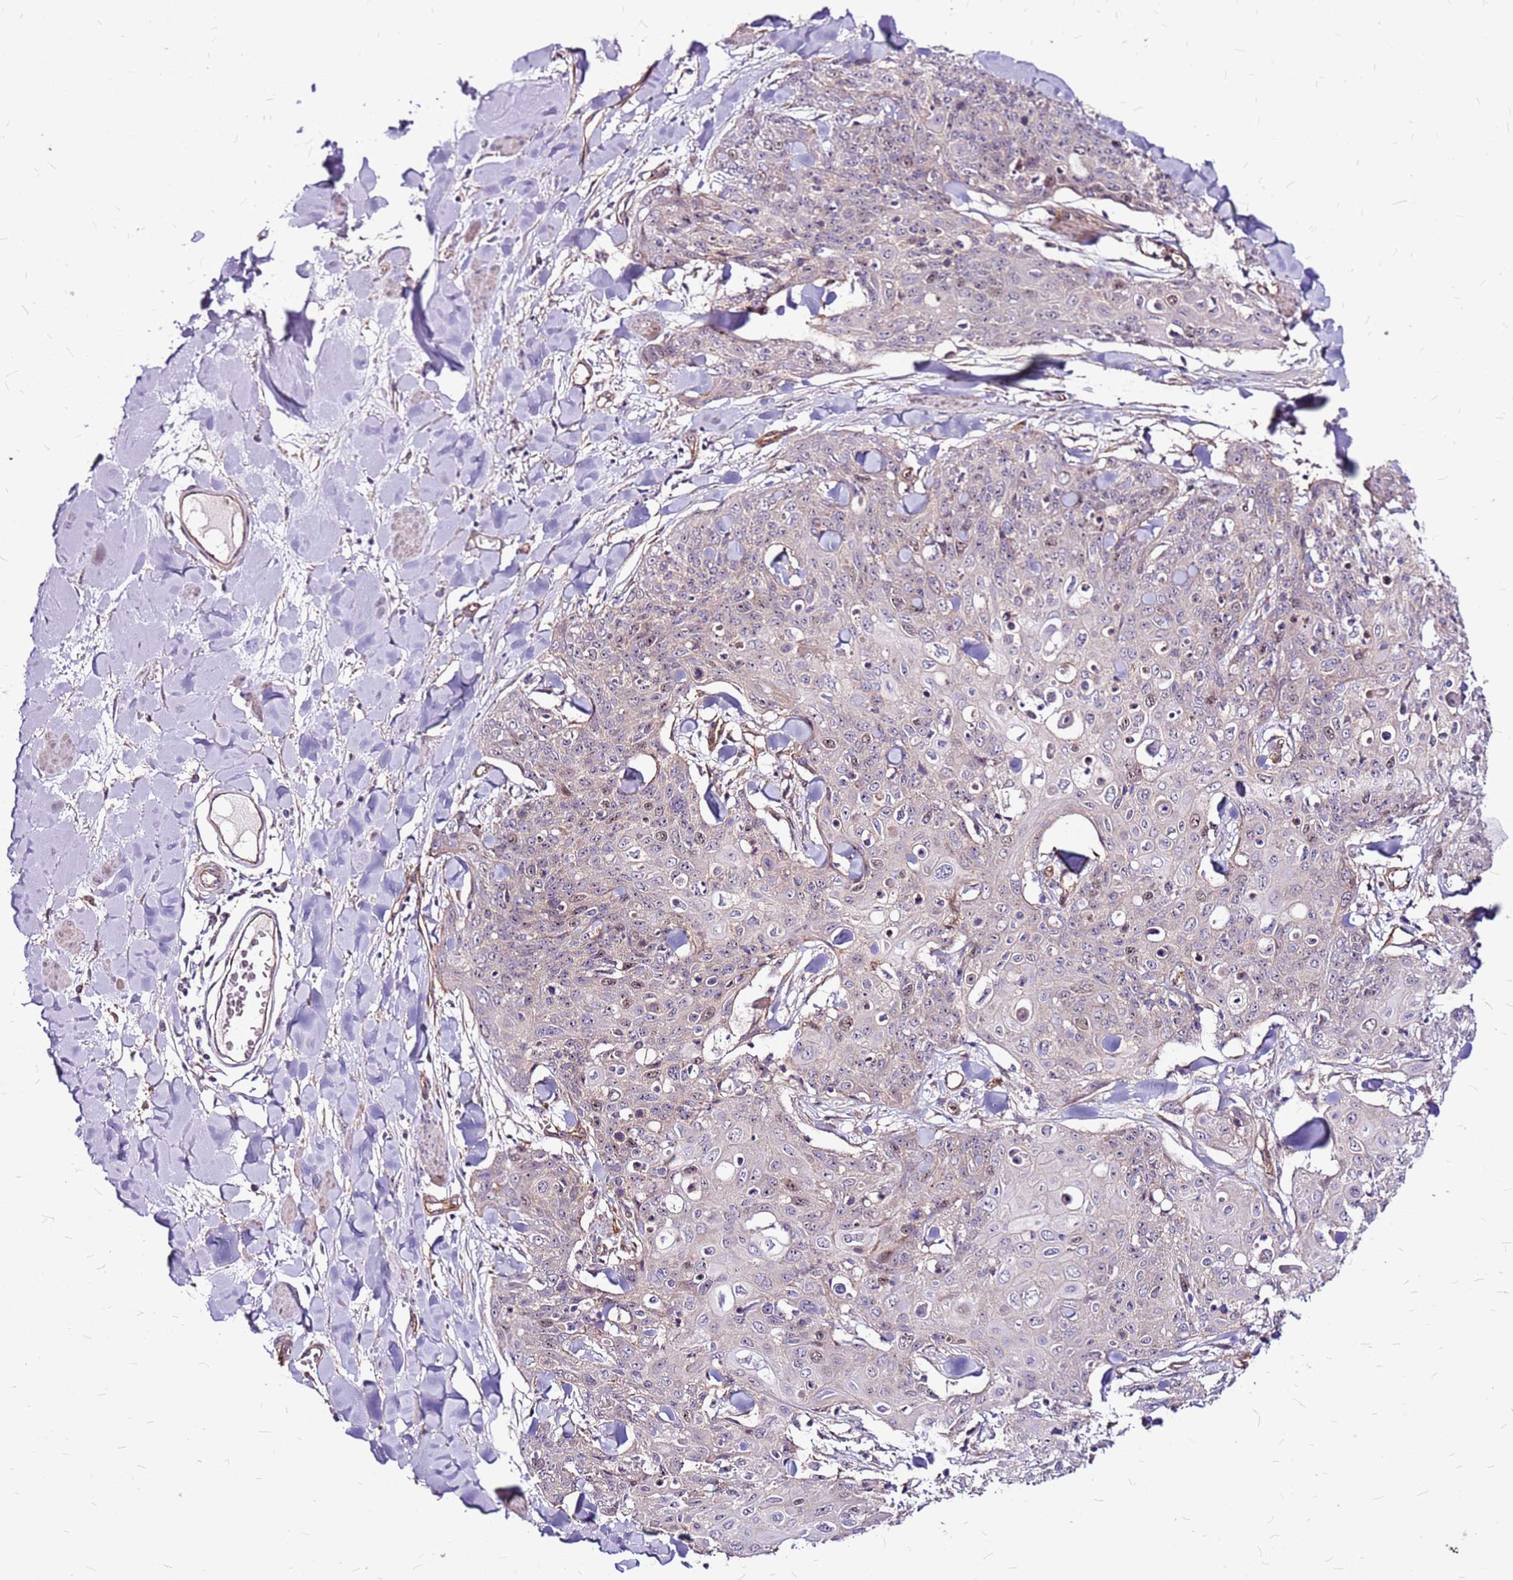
{"staining": {"intensity": "weak", "quantity": "<25%", "location": "nuclear"}, "tissue": "skin cancer", "cell_type": "Tumor cells", "image_type": "cancer", "snomed": [{"axis": "morphology", "description": "Squamous cell carcinoma, NOS"}, {"axis": "topography", "description": "Skin"}, {"axis": "topography", "description": "Vulva"}], "caption": "High magnification brightfield microscopy of skin cancer stained with DAB (3,3'-diaminobenzidine) (brown) and counterstained with hematoxylin (blue): tumor cells show no significant expression.", "gene": "TOPAZ1", "patient": {"sex": "female", "age": 85}}